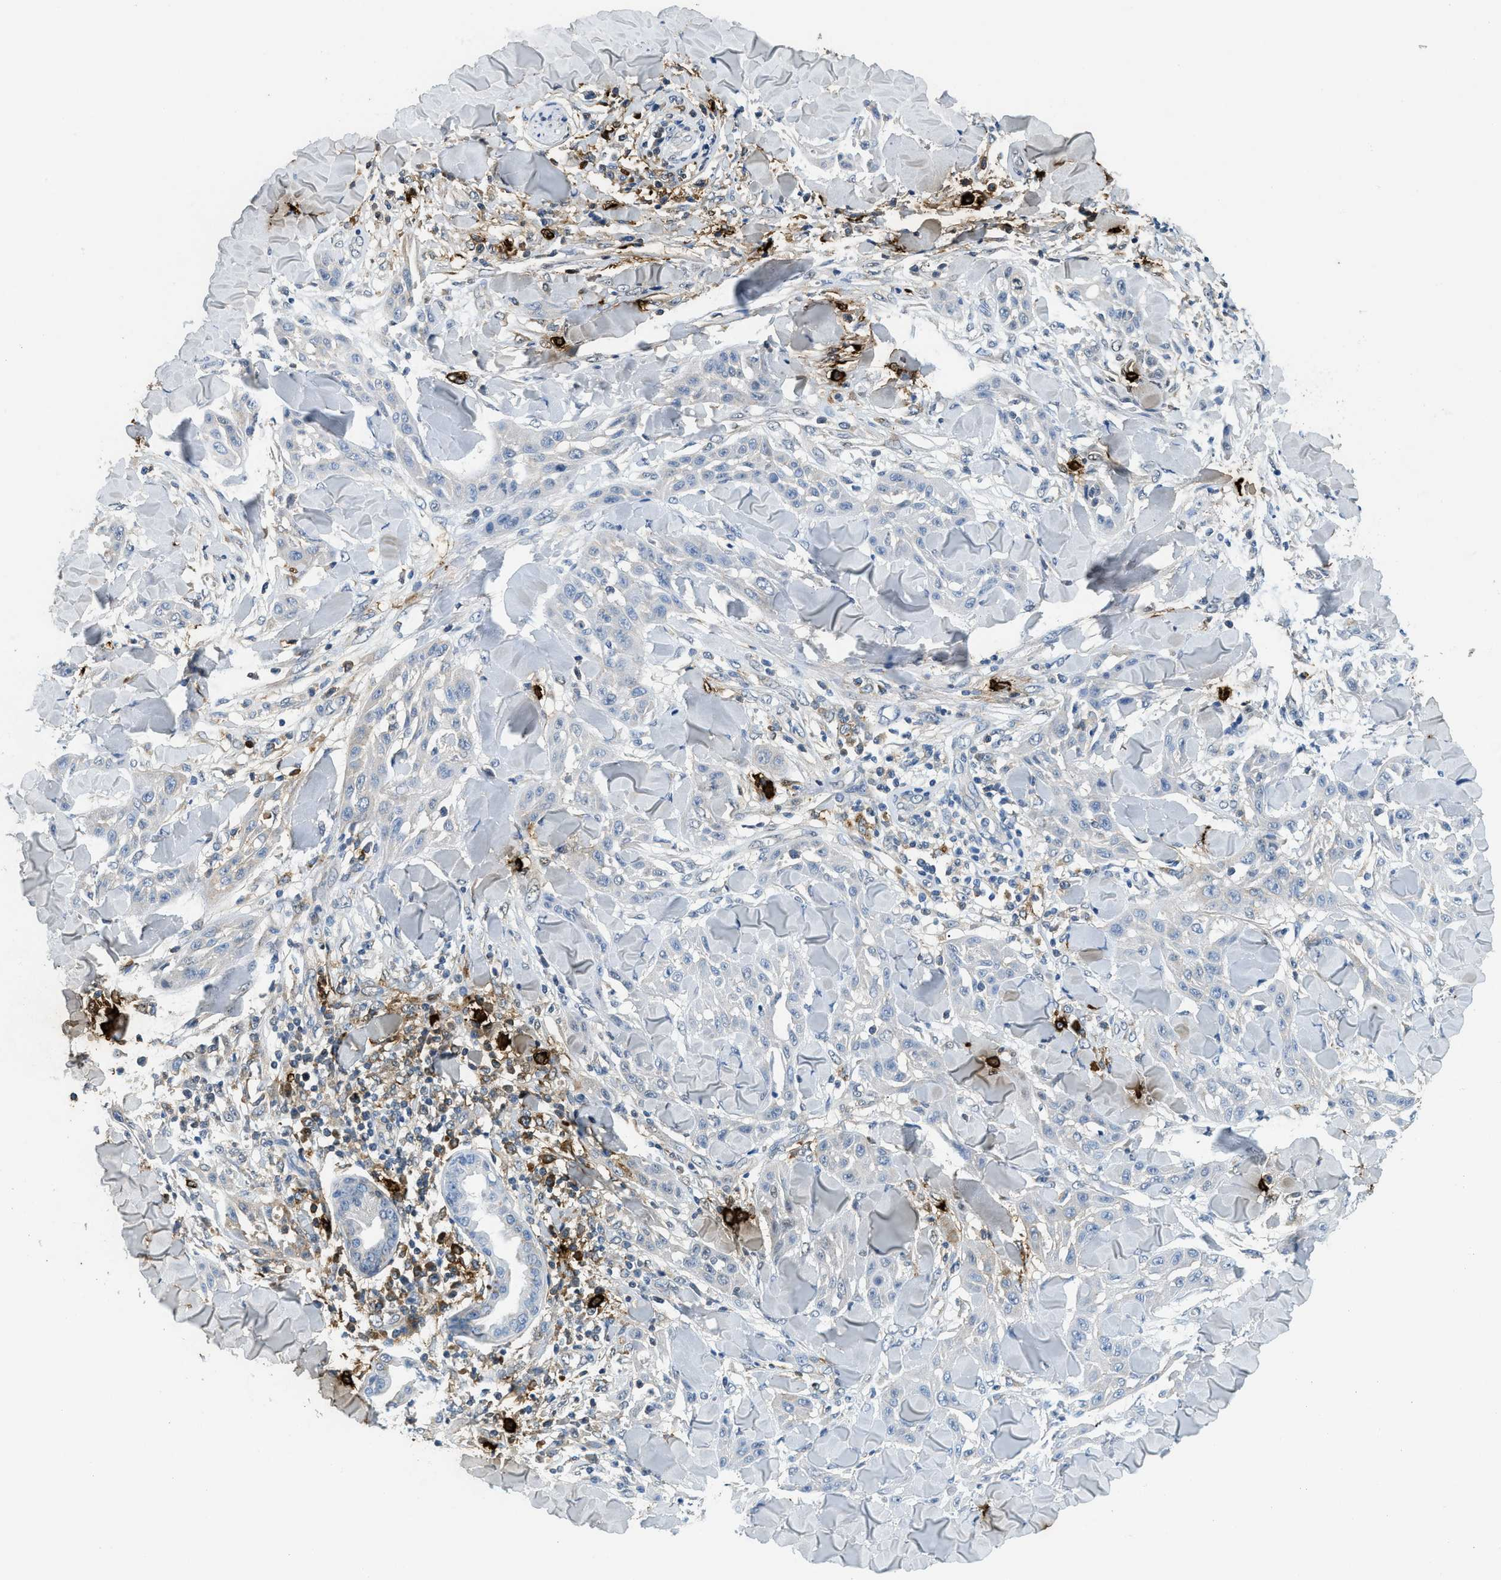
{"staining": {"intensity": "weak", "quantity": "<25%", "location": "cytoplasmic/membranous"}, "tissue": "skin cancer", "cell_type": "Tumor cells", "image_type": "cancer", "snomed": [{"axis": "morphology", "description": "Squamous cell carcinoma, NOS"}, {"axis": "topography", "description": "Skin"}], "caption": "Tumor cells are negative for brown protein staining in skin squamous cell carcinoma.", "gene": "TPSAB1", "patient": {"sex": "male", "age": 24}}